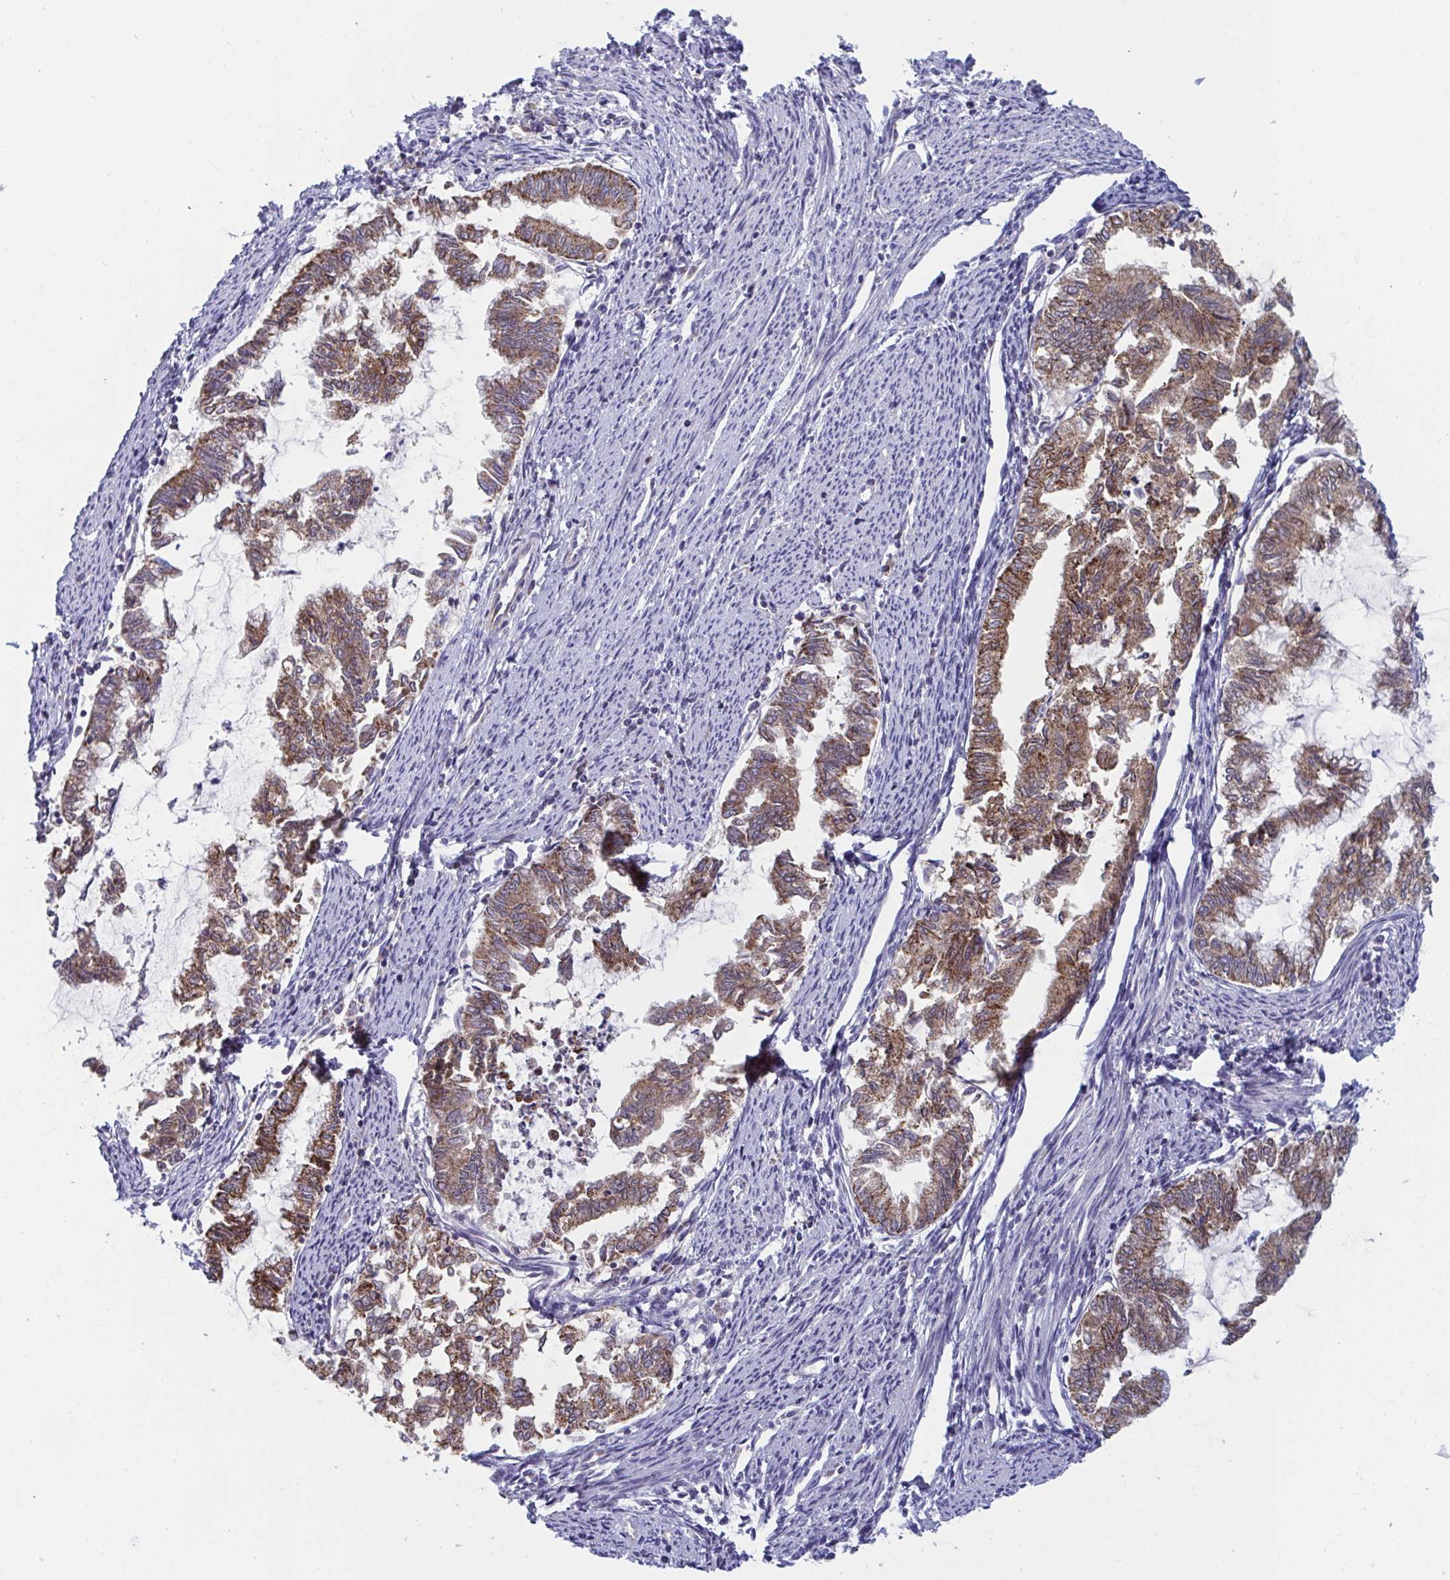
{"staining": {"intensity": "moderate", "quantity": ">75%", "location": "cytoplasmic/membranous"}, "tissue": "endometrial cancer", "cell_type": "Tumor cells", "image_type": "cancer", "snomed": [{"axis": "morphology", "description": "Adenocarcinoma, NOS"}, {"axis": "topography", "description": "Endometrium"}], "caption": "A photomicrograph showing moderate cytoplasmic/membranous positivity in about >75% of tumor cells in adenocarcinoma (endometrial), as visualized by brown immunohistochemical staining.", "gene": "BCAT2", "patient": {"sex": "female", "age": 79}}